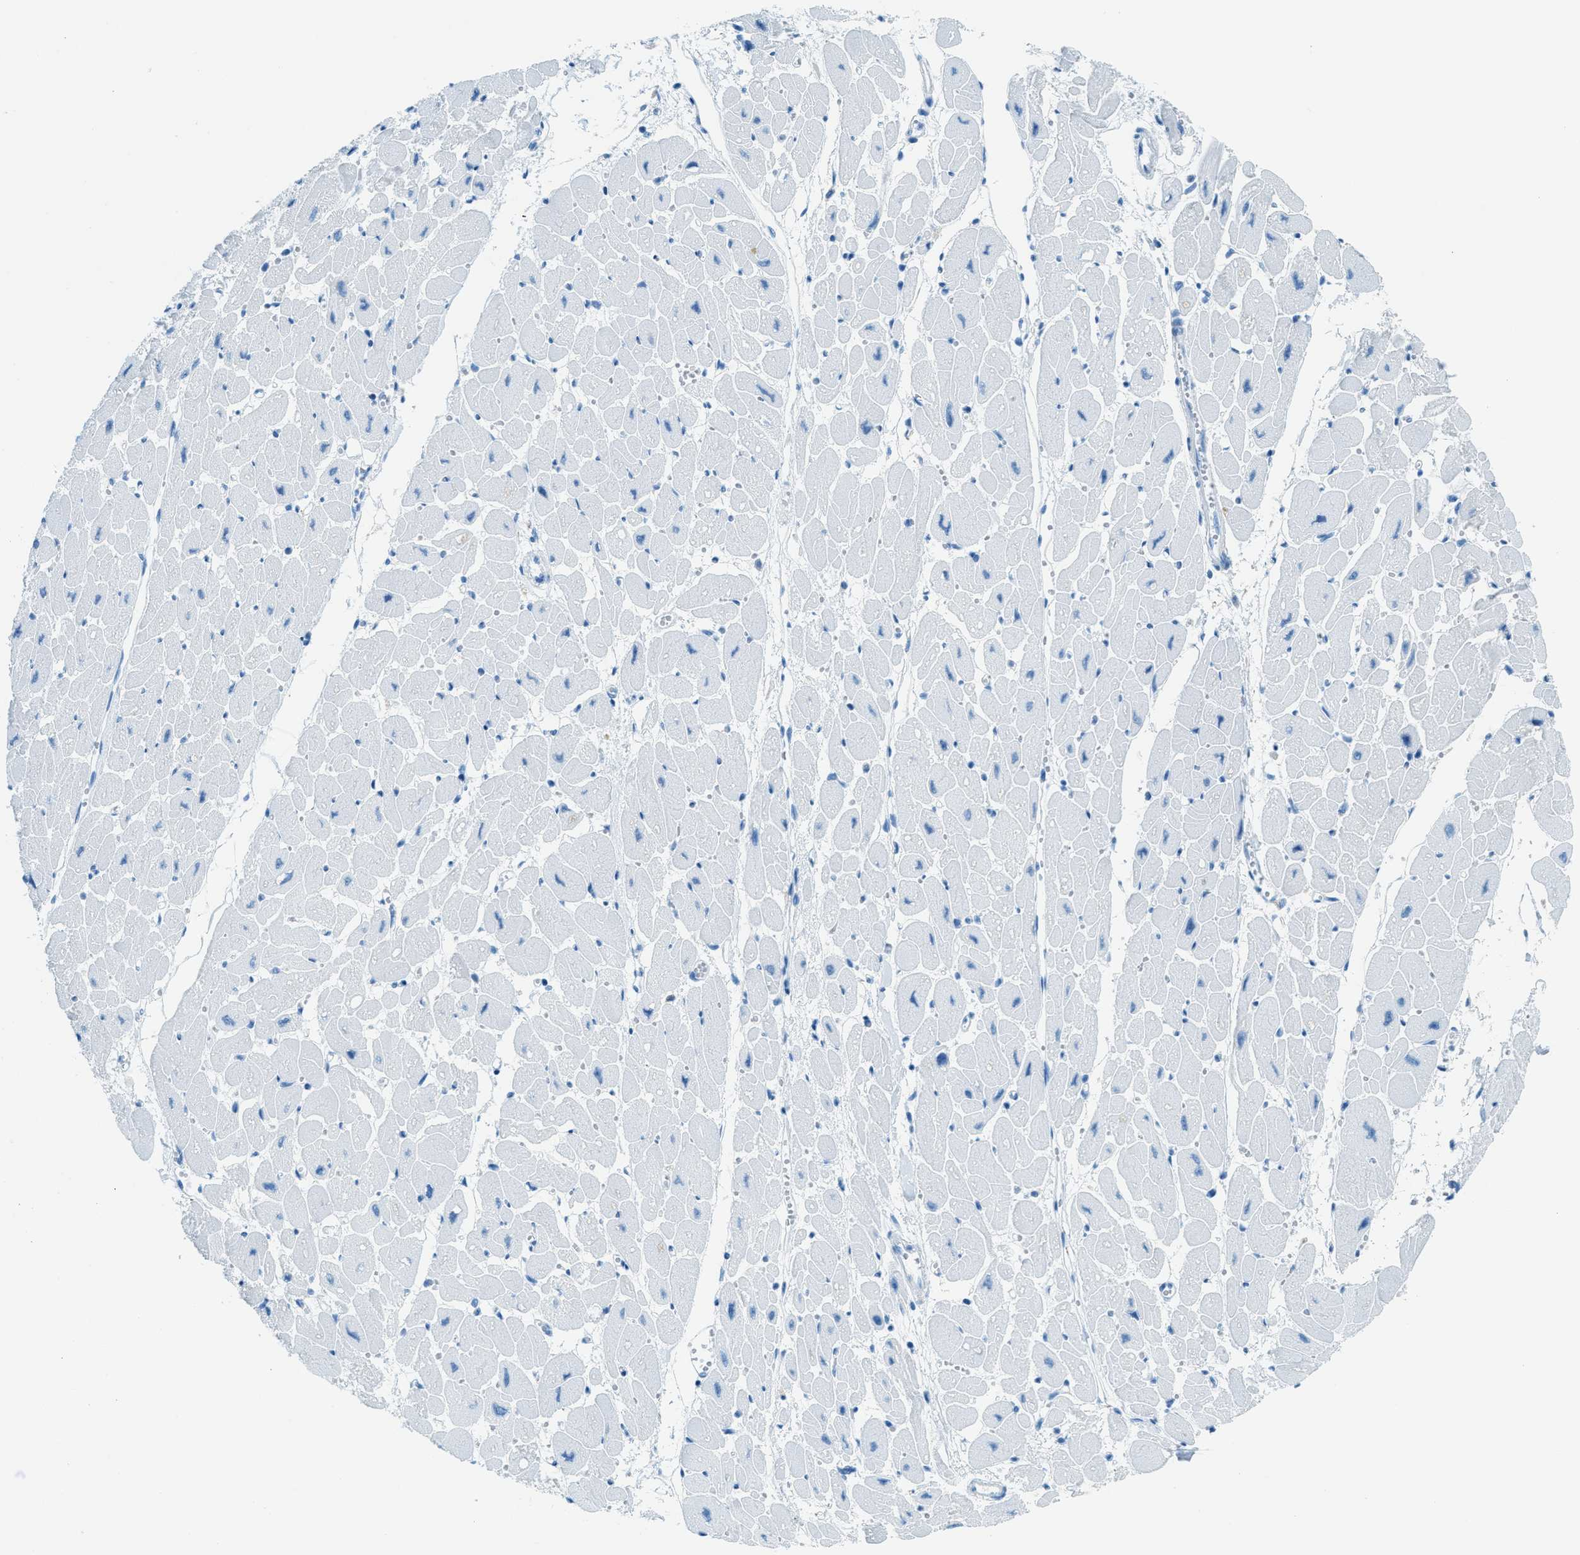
{"staining": {"intensity": "negative", "quantity": "none", "location": "none"}, "tissue": "heart muscle", "cell_type": "Cardiomyocytes", "image_type": "normal", "snomed": [{"axis": "morphology", "description": "Normal tissue, NOS"}, {"axis": "topography", "description": "Heart"}], "caption": "This is an immunohistochemistry (IHC) histopathology image of benign heart muscle. There is no positivity in cardiomyocytes.", "gene": "C21orf62", "patient": {"sex": "female", "age": 54}}